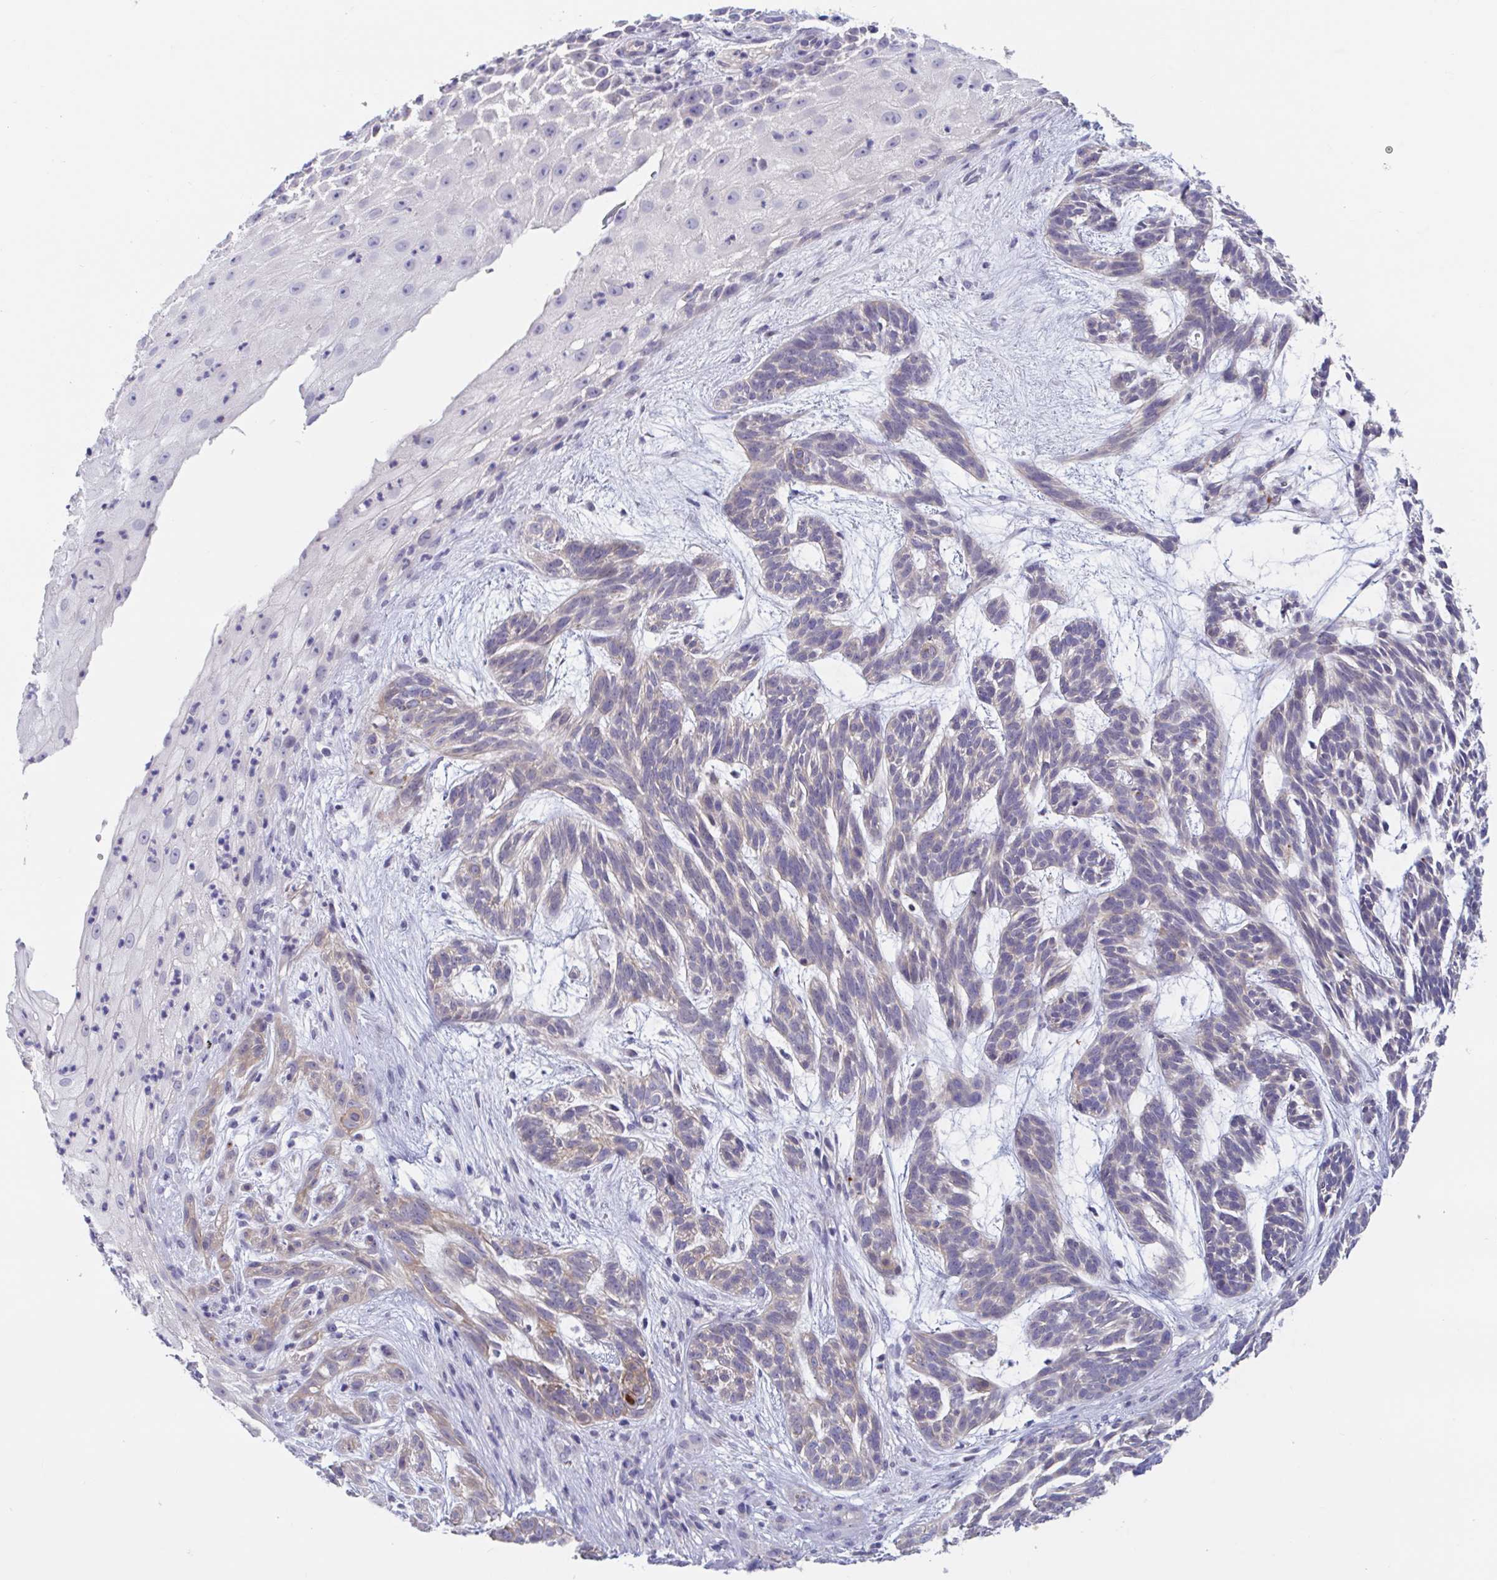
{"staining": {"intensity": "weak", "quantity": "<25%", "location": "cytoplasmic/membranous"}, "tissue": "skin cancer", "cell_type": "Tumor cells", "image_type": "cancer", "snomed": [{"axis": "morphology", "description": "Basal cell carcinoma"}, {"axis": "topography", "description": "Skin"}, {"axis": "topography", "description": "Skin, foot"}], "caption": "High magnification brightfield microscopy of skin cancer (basal cell carcinoma) stained with DAB (3,3'-diaminobenzidine) (brown) and counterstained with hematoxylin (blue): tumor cells show no significant staining.", "gene": "UNKL", "patient": {"sex": "female", "age": 77}}